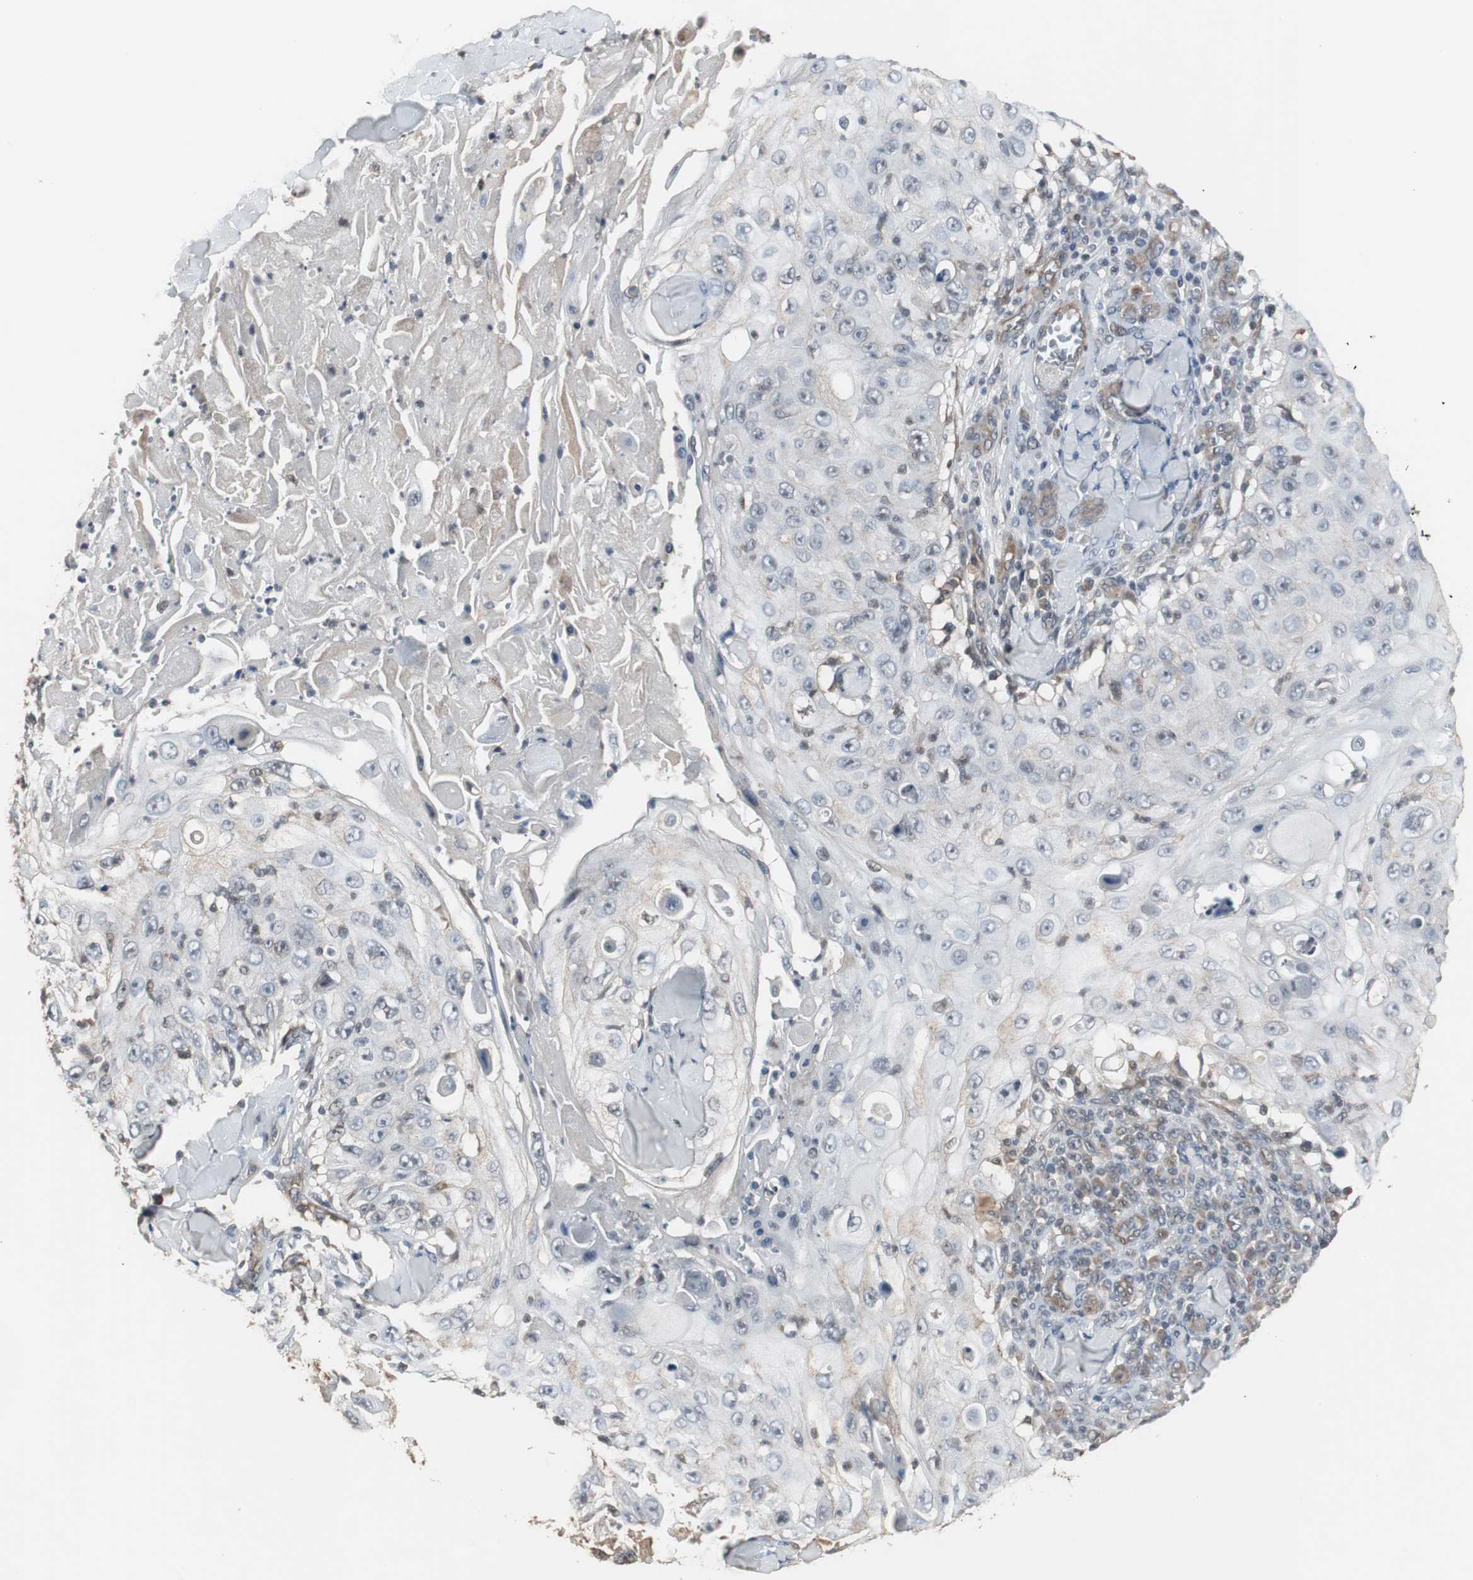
{"staining": {"intensity": "negative", "quantity": "none", "location": "none"}, "tissue": "skin cancer", "cell_type": "Tumor cells", "image_type": "cancer", "snomed": [{"axis": "morphology", "description": "Squamous cell carcinoma, NOS"}, {"axis": "topography", "description": "Skin"}], "caption": "This micrograph is of skin squamous cell carcinoma stained with immunohistochemistry to label a protein in brown with the nuclei are counter-stained blue. There is no expression in tumor cells.", "gene": "ATP2B2", "patient": {"sex": "male", "age": 86}}